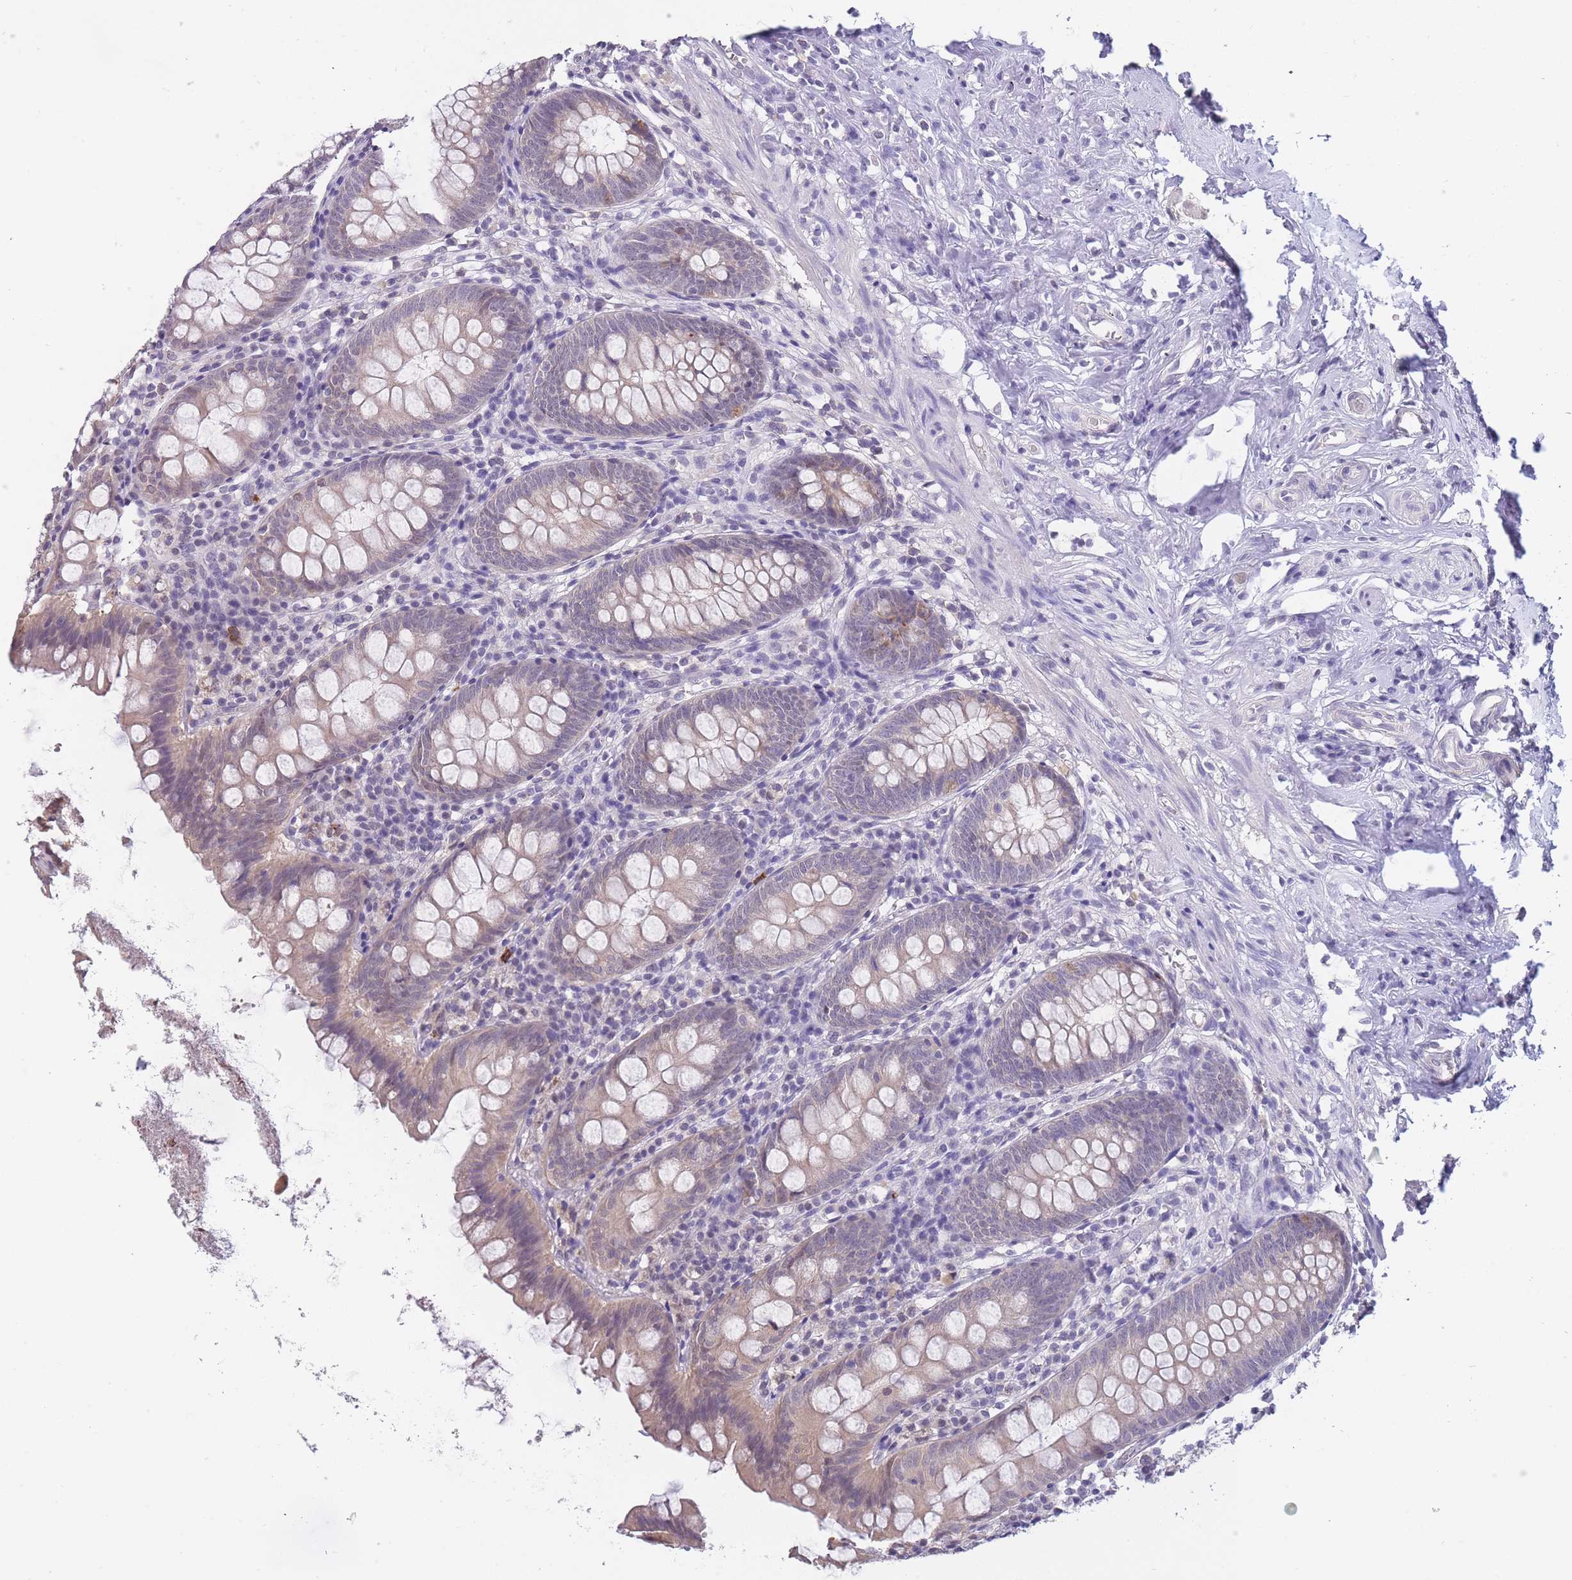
{"staining": {"intensity": "weak", "quantity": "25%-75%", "location": "cytoplasmic/membranous"}, "tissue": "appendix", "cell_type": "Glandular cells", "image_type": "normal", "snomed": [{"axis": "morphology", "description": "Normal tissue, NOS"}, {"axis": "topography", "description": "Appendix"}], "caption": "Protein expression by immunohistochemistry (IHC) demonstrates weak cytoplasmic/membranous expression in about 25%-75% of glandular cells in normal appendix.", "gene": "GOLGA6L1", "patient": {"sex": "female", "age": 51}}